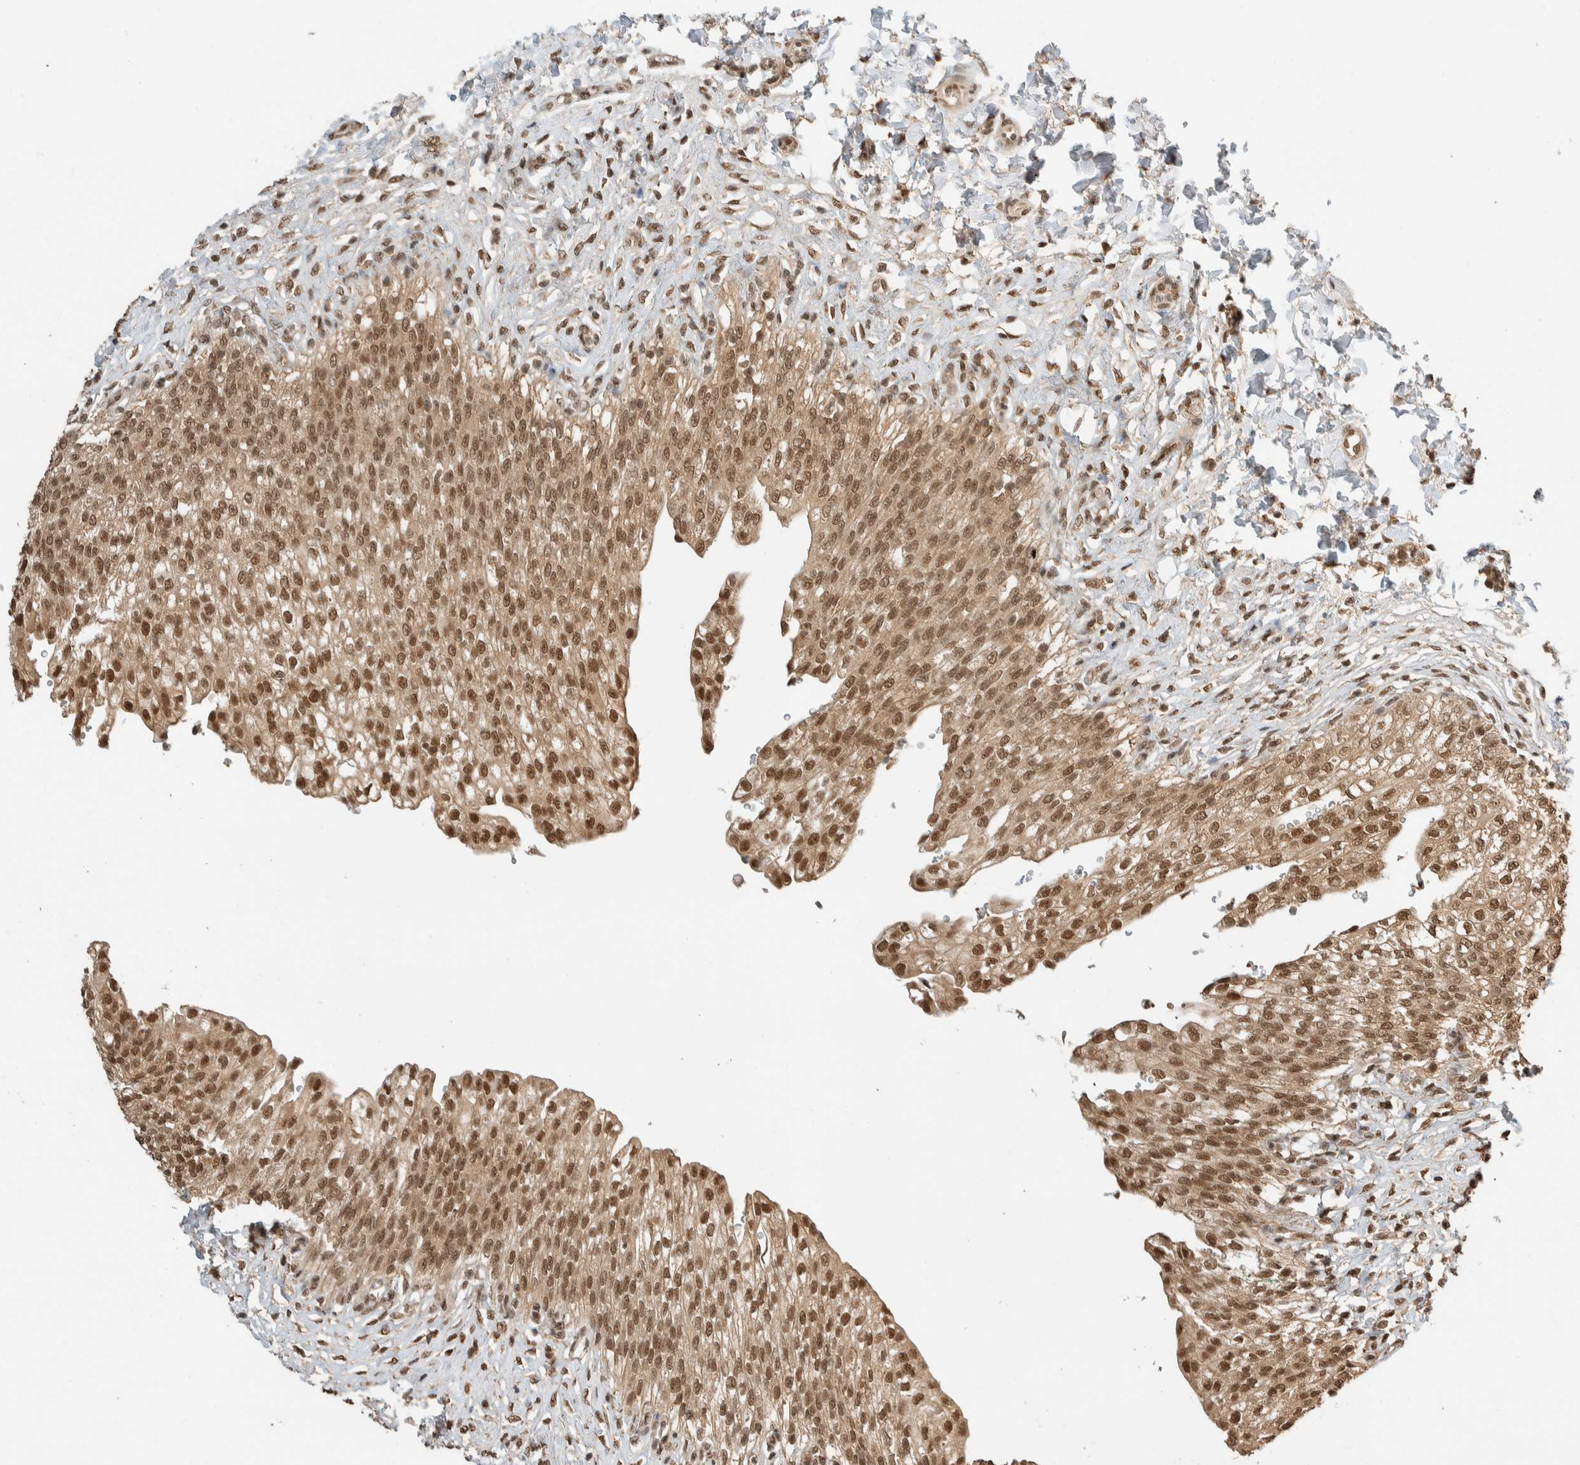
{"staining": {"intensity": "strong", "quantity": ">75%", "location": "cytoplasmic/membranous,nuclear"}, "tissue": "urinary bladder", "cell_type": "Urothelial cells", "image_type": "normal", "snomed": [{"axis": "morphology", "description": "Urothelial carcinoma, High grade"}, {"axis": "topography", "description": "Urinary bladder"}], "caption": "This is a micrograph of IHC staining of normal urinary bladder, which shows strong staining in the cytoplasmic/membranous,nuclear of urothelial cells.", "gene": "ZBTB2", "patient": {"sex": "male", "age": 46}}